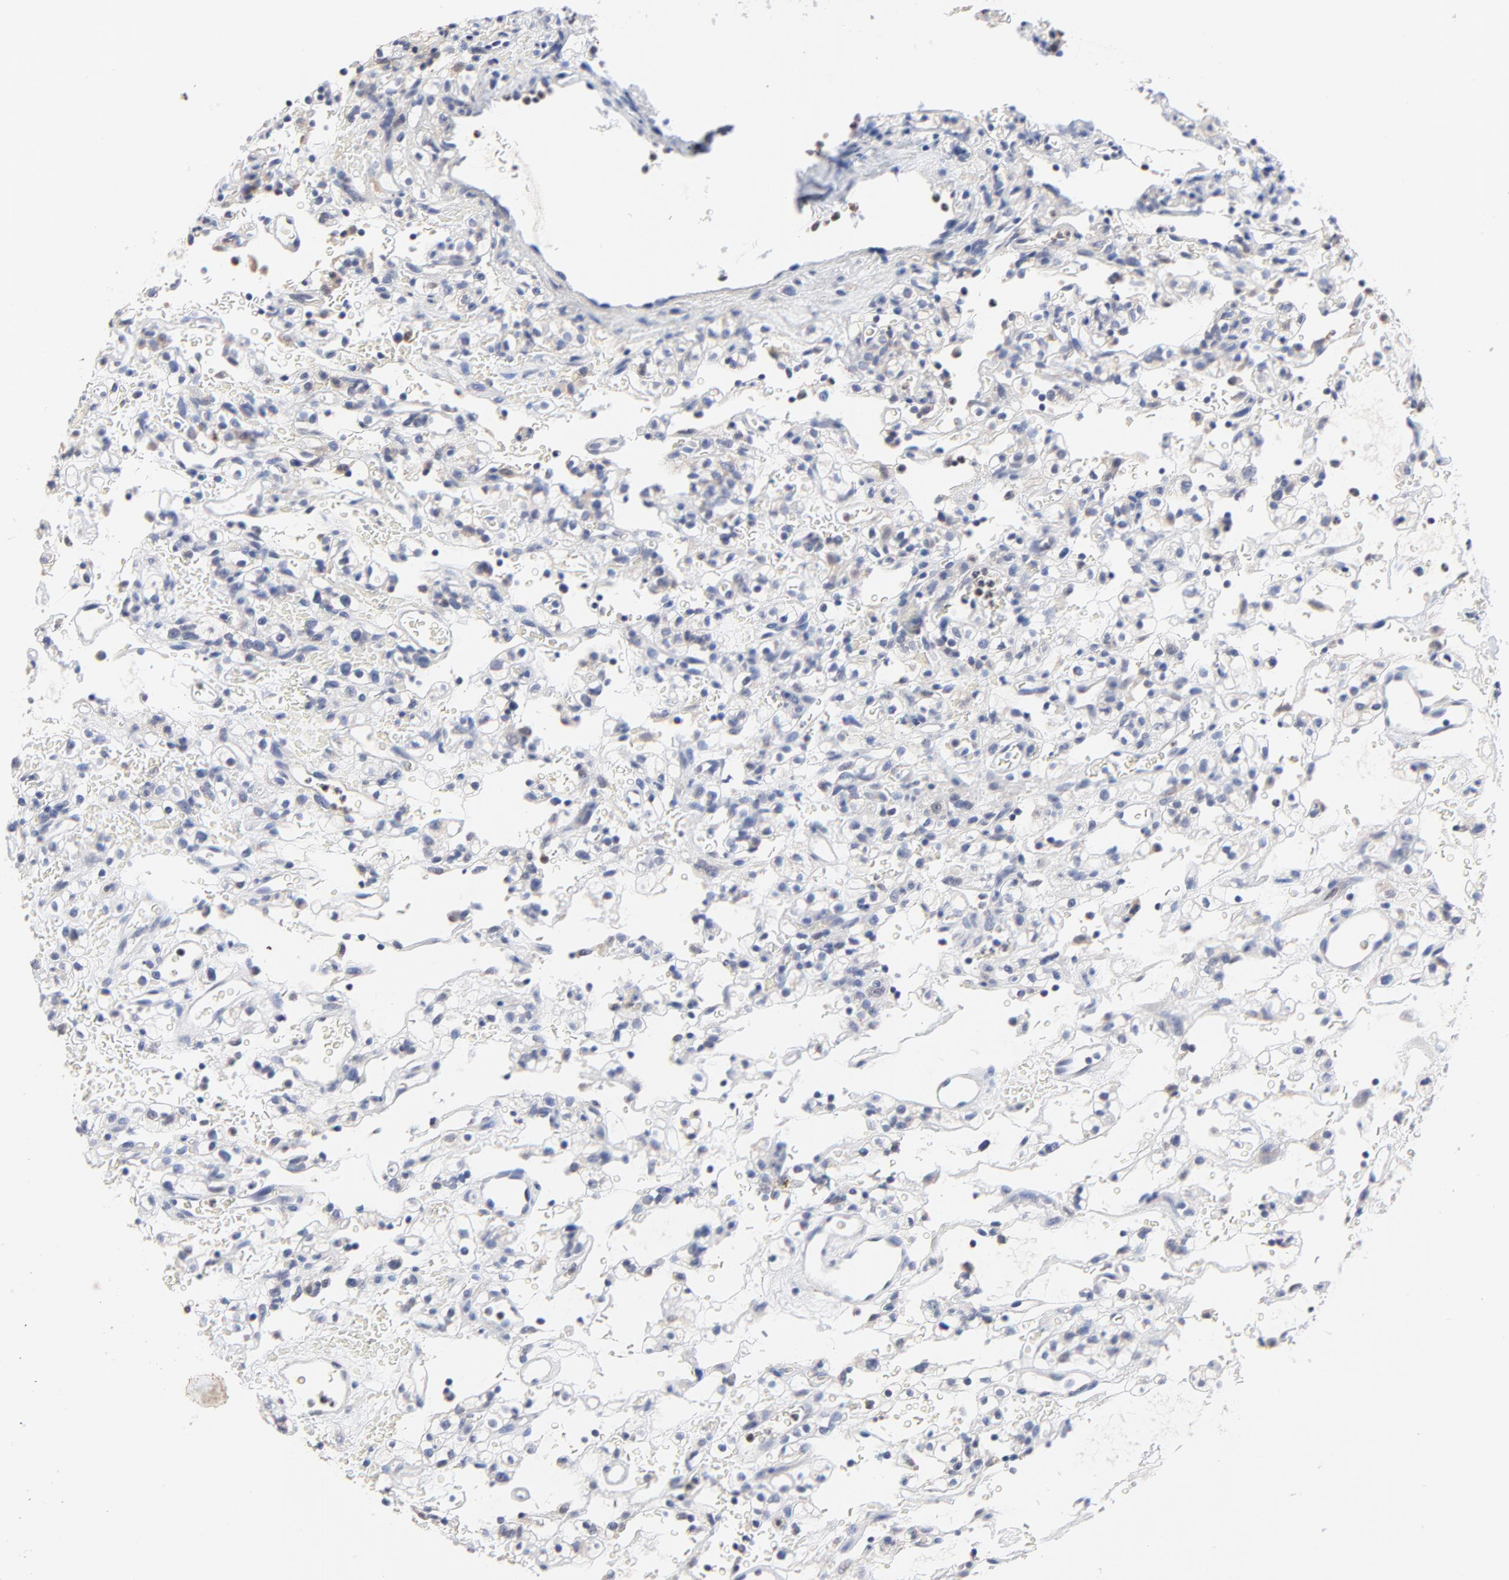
{"staining": {"intensity": "negative", "quantity": "none", "location": "none"}, "tissue": "renal cancer", "cell_type": "Tumor cells", "image_type": "cancer", "snomed": [{"axis": "morphology", "description": "Normal tissue, NOS"}, {"axis": "morphology", "description": "Adenocarcinoma, NOS"}, {"axis": "topography", "description": "Kidney"}], "caption": "Tumor cells are negative for brown protein staining in renal cancer.", "gene": "AADAC", "patient": {"sex": "female", "age": 72}}